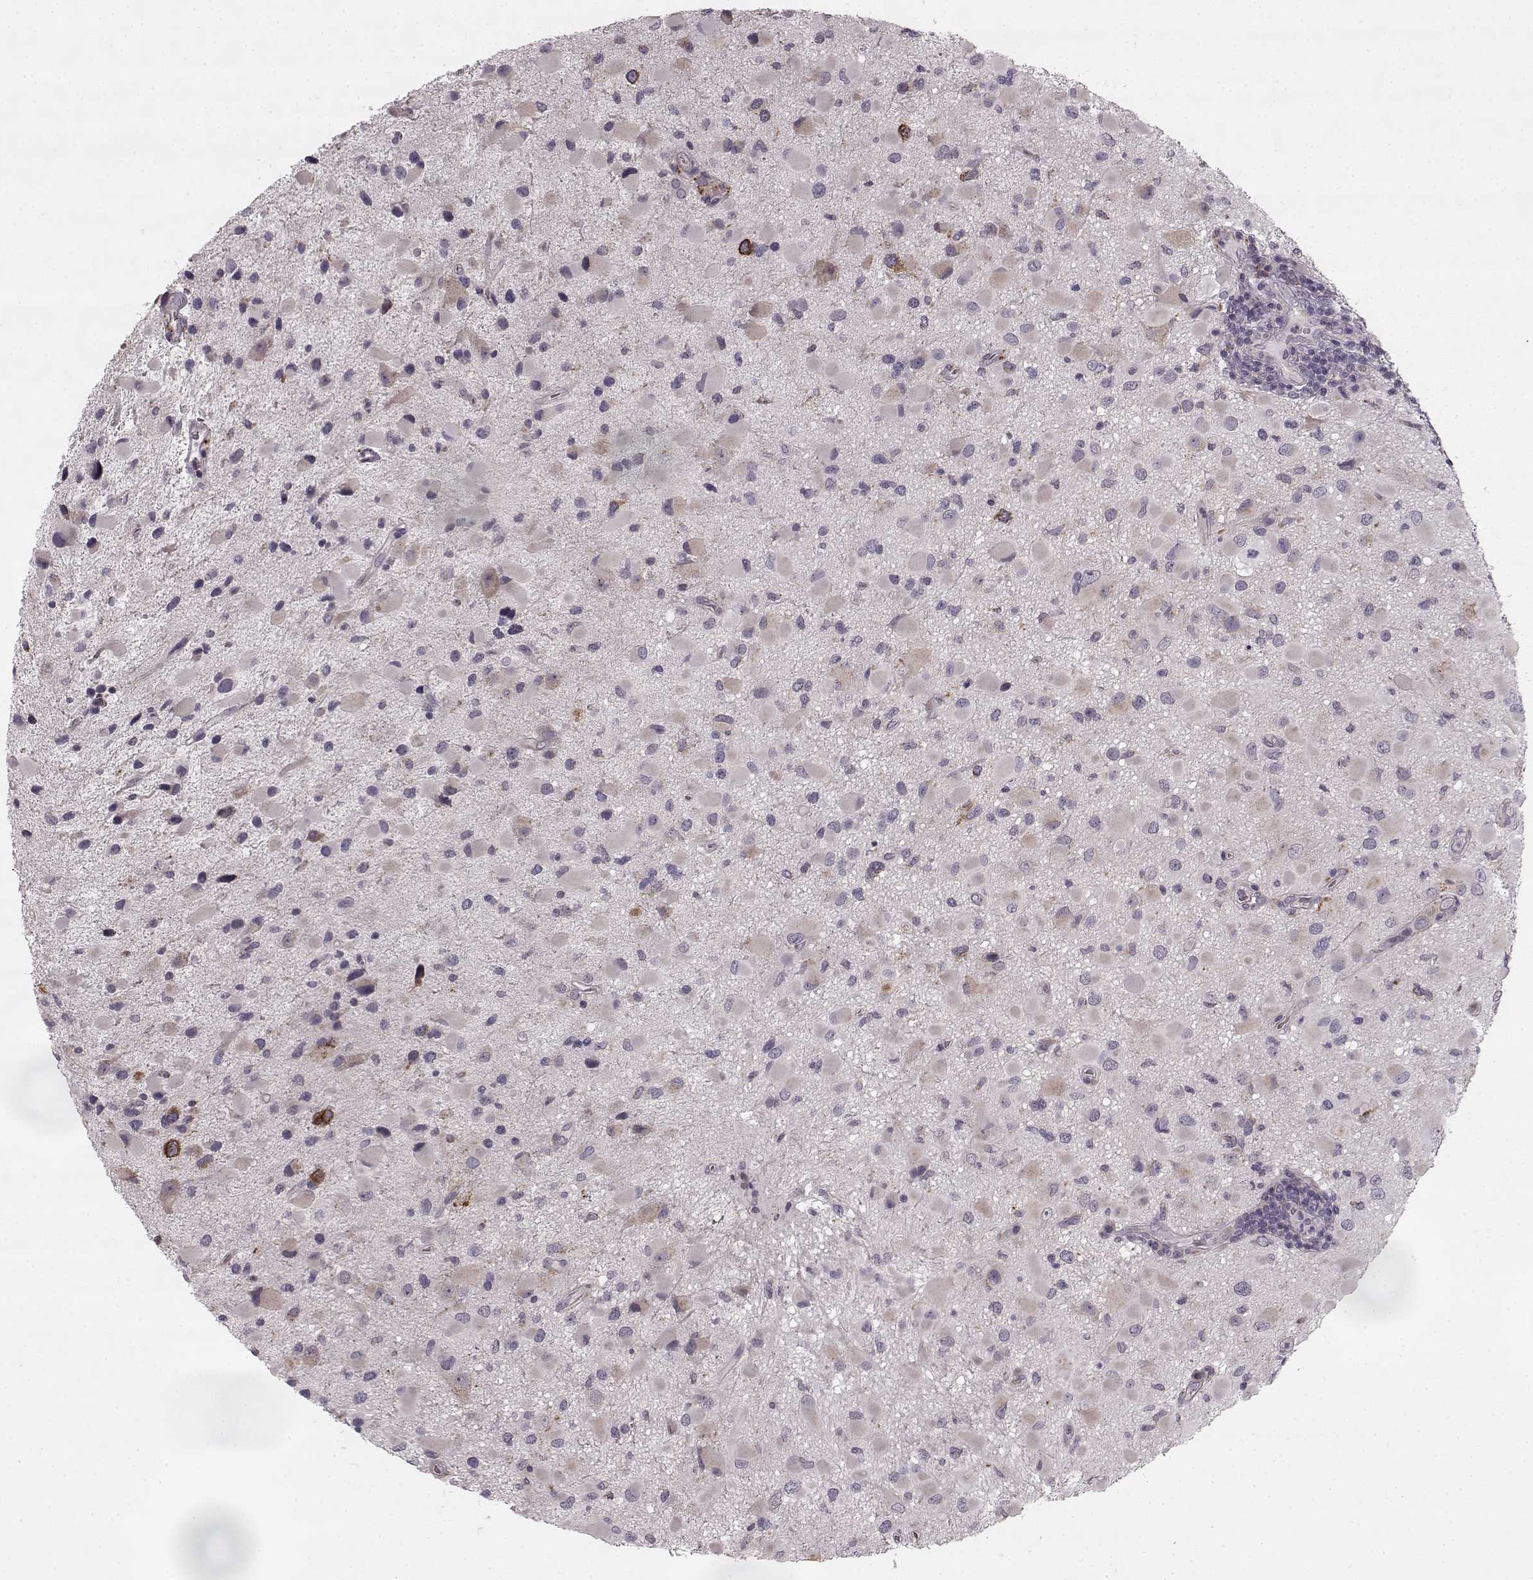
{"staining": {"intensity": "negative", "quantity": "none", "location": "none"}, "tissue": "glioma", "cell_type": "Tumor cells", "image_type": "cancer", "snomed": [{"axis": "morphology", "description": "Glioma, malignant, Low grade"}, {"axis": "topography", "description": "Brain"}], "caption": "Tumor cells show no significant protein positivity in malignant glioma (low-grade). (Brightfield microscopy of DAB (3,3'-diaminobenzidine) immunohistochemistry (IHC) at high magnification).", "gene": "HMMR", "patient": {"sex": "female", "age": 32}}